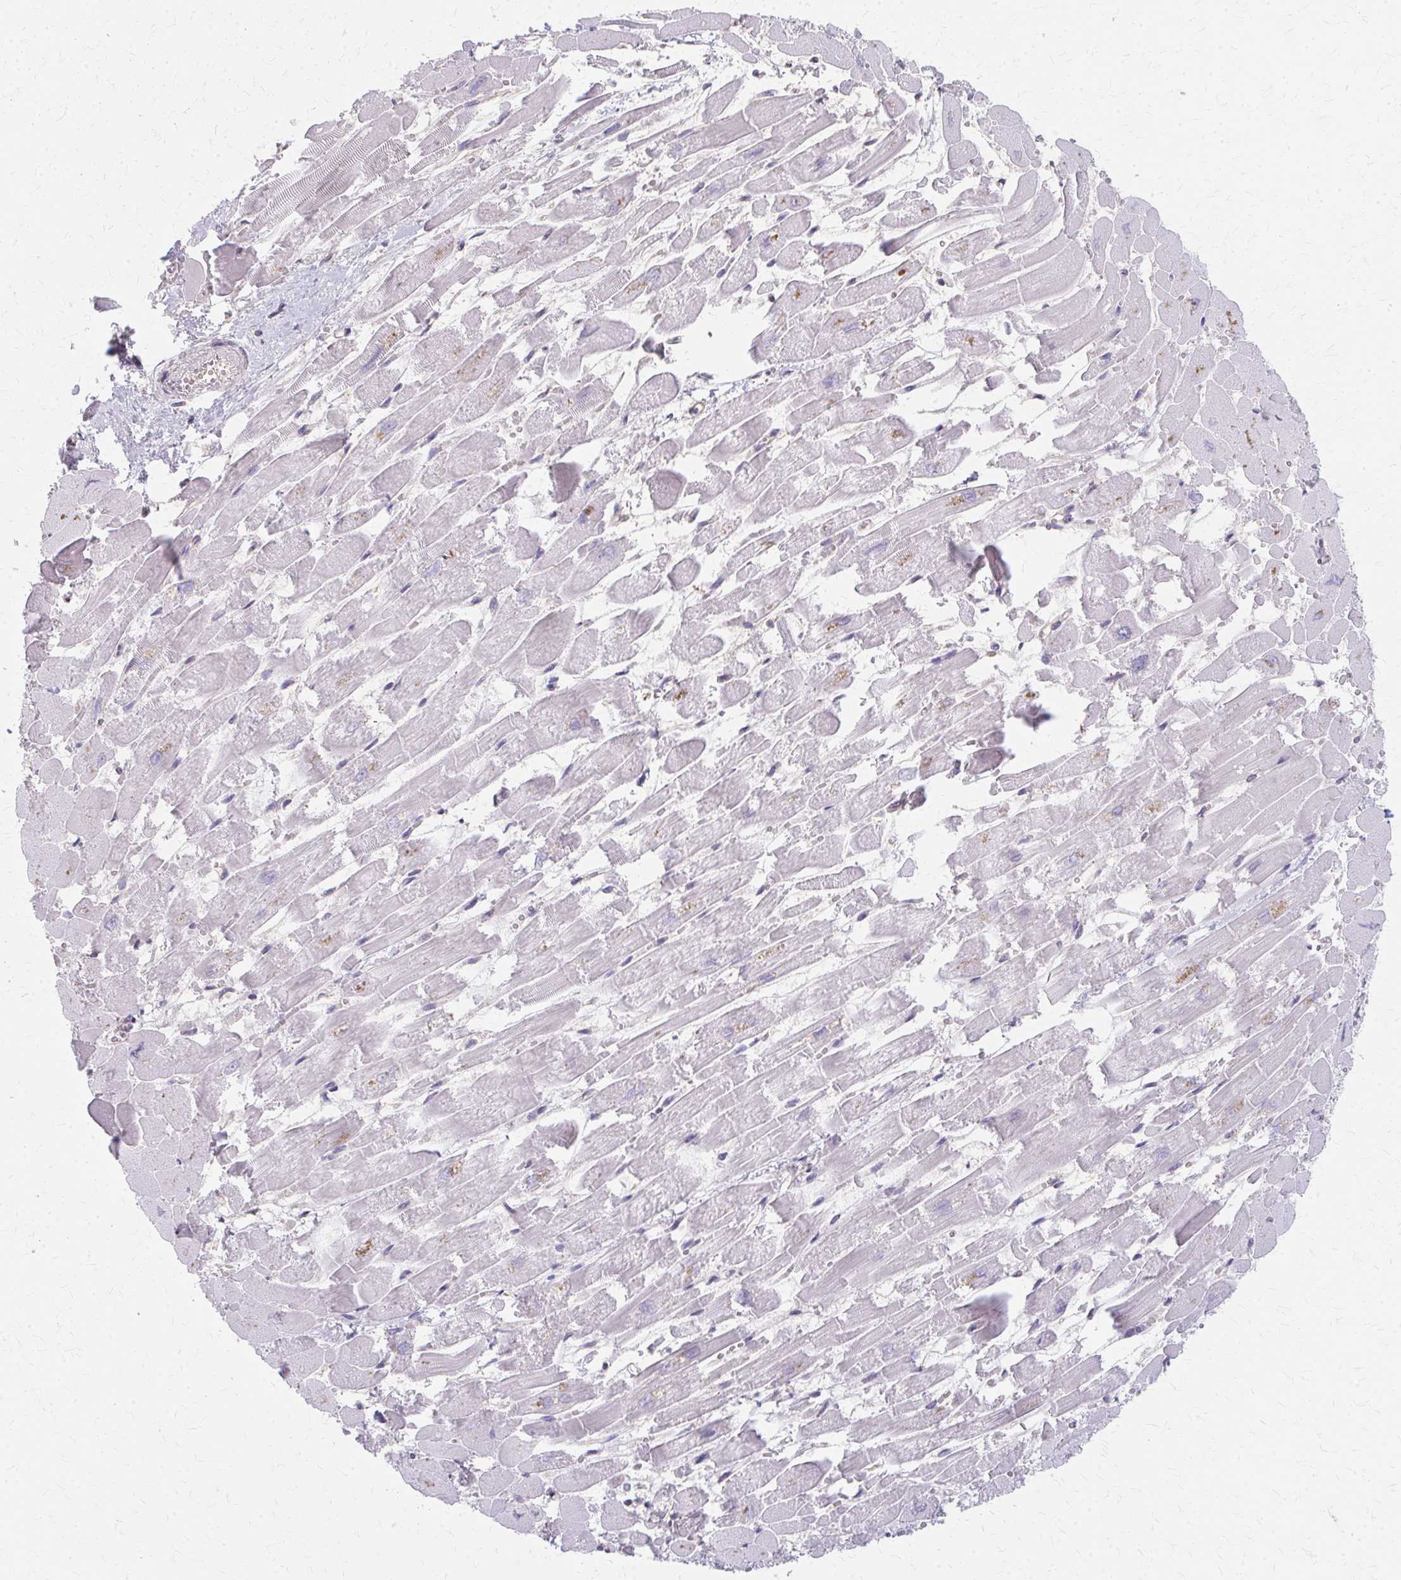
{"staining": {"intensity": "negative", "quantity": "none", "location": "none"}, "tissue": "heart muscle", "cell_type": "Cardiomyocytes", "image_type": "normal", "snomed": [{"axis": "morphology", "description": "Normal tissue, NOS"}, {"axis": "topography", "description": "Heart"}], "caption": "Heart muscle stained for a protein using immunohistochemistry displays no staining cardiomyocytes.", "gene": "RABGAP1L", "patient": {"sex": "female", "age": 52}}